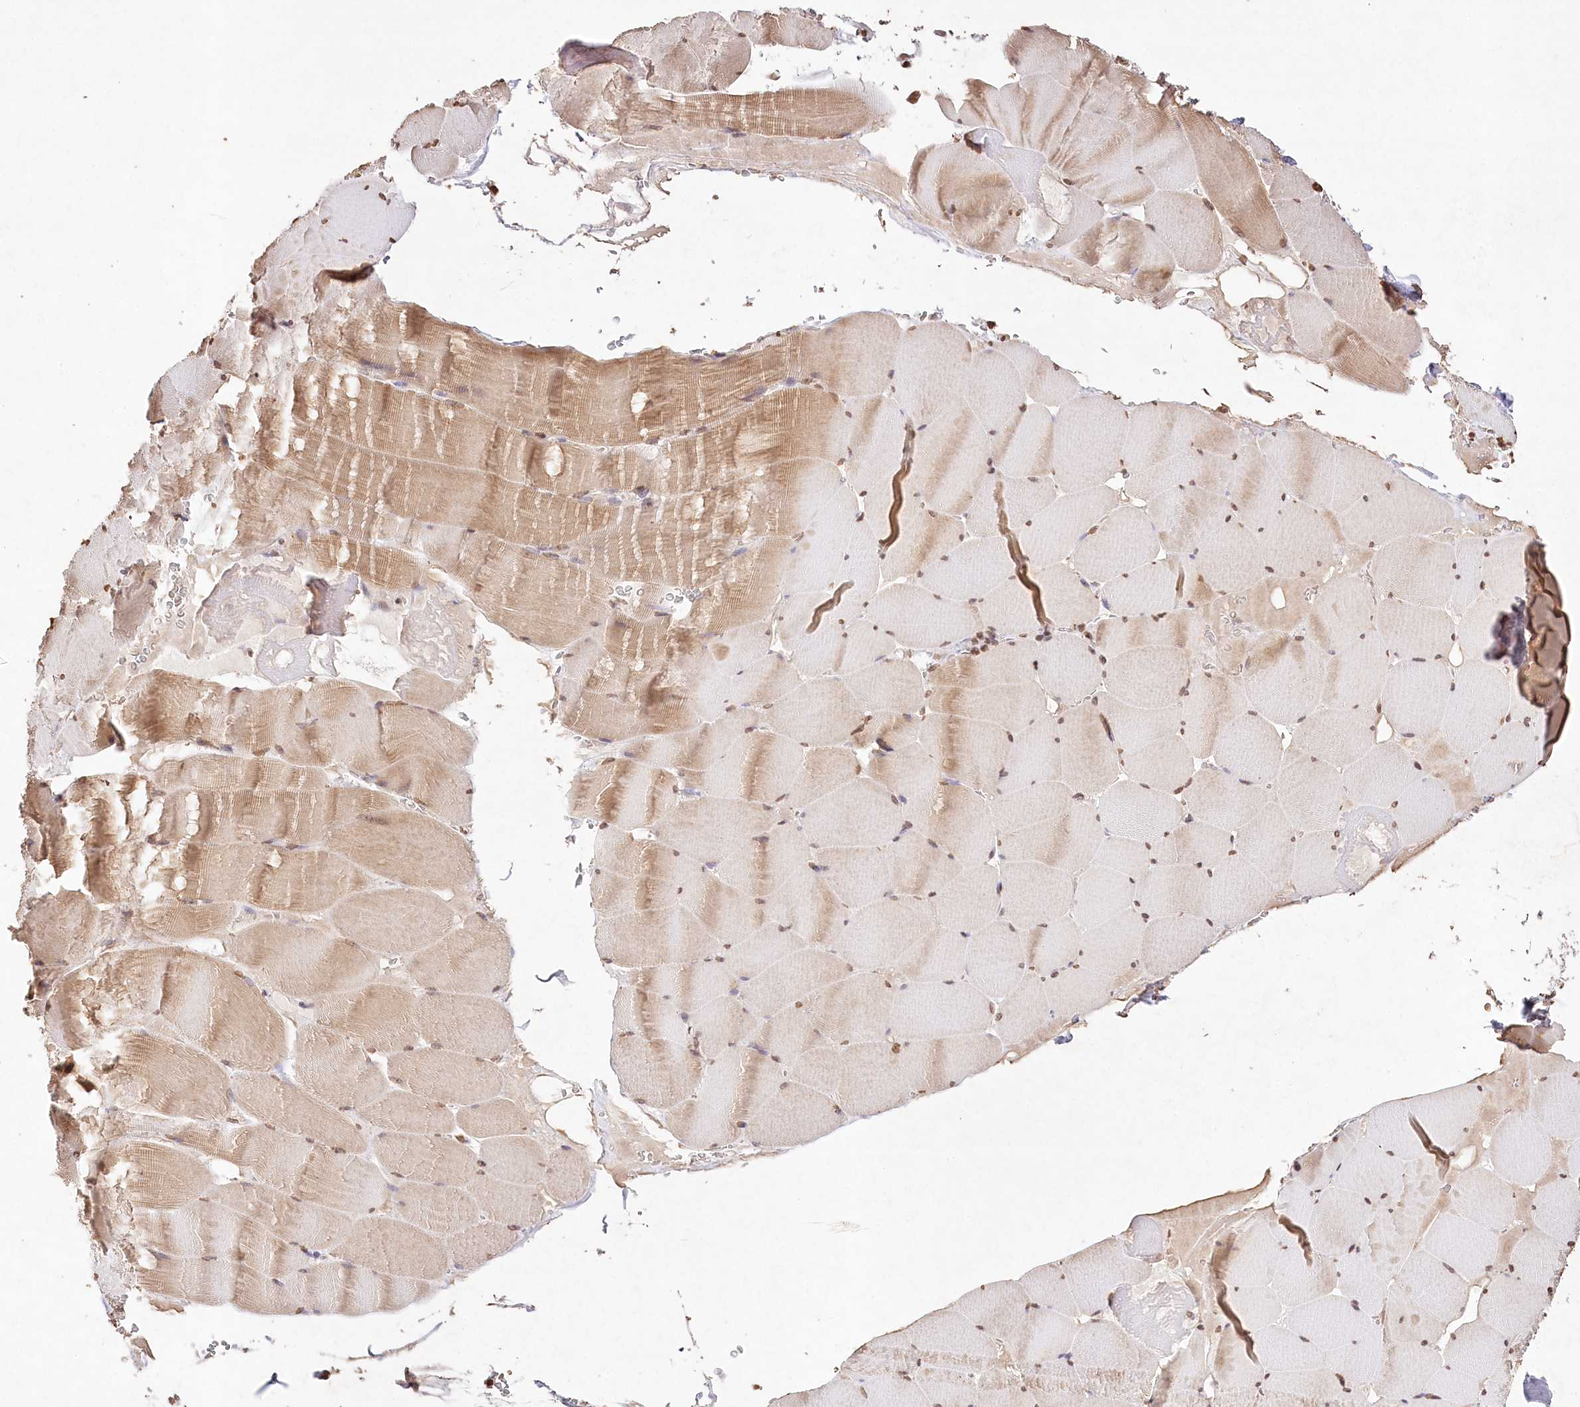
{"staining": {"intensity": "moderate", "quantity": ">75%", "location": "cytoplasmic/membranous,nuclear"}, "tissue": "skeletal muscle", "cell_type": "Myocytes", "image_type": "normal", "snomed": [{"axis": "morphology", "description": "Normal tissue, NOS"}, {"axis": "topography", "description": "Skeletal muscle"}], "caption": "An immunohistochemistry photomicrograph of benign tissue is shown. Protein staining in brown shows moderate cytoplasmic/membranous,nuclear positivity in skeletal muscle within myocytes.", "gene": "DMXL1", "patient": {"sex": "male", "age": 62}}